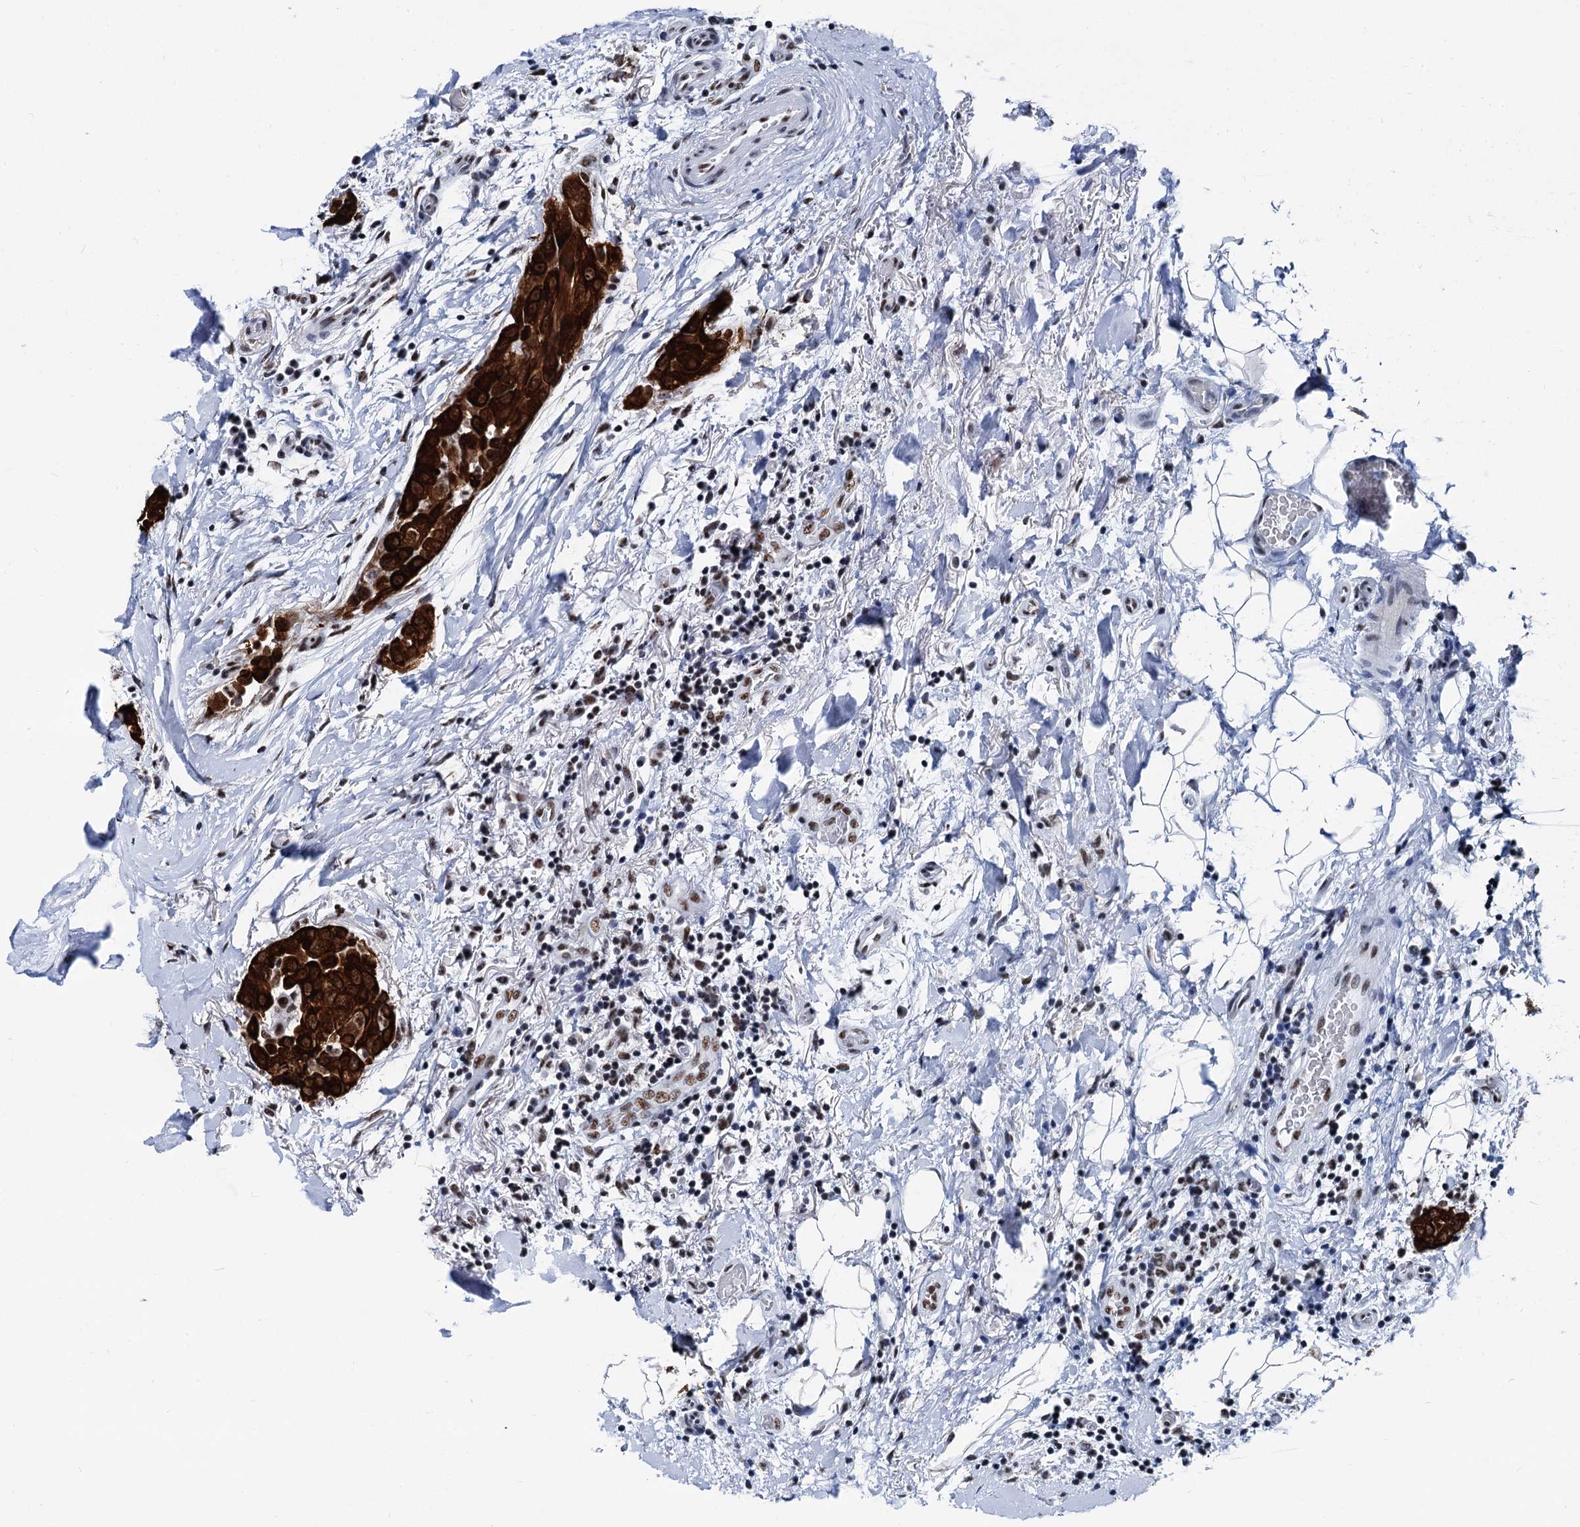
{"staining": {"intensity": "strong", "quantity": ">75%", "location": "cytoplasmic/membranous,nuclear"}, "tissue": "thyroid cancer", "cell_type": "Tumor cells", "image_type": "cancer", "snomed": [{"axis": "morphology", "description": "Papillary adenocarcinoma, NOS"}, {"axis": "topography", "description": "Thyroid gland"}], "caption": "This image shows immunohistochemistry (IHC) staining of thyroid cancer, with high strong cytoplasmic/membranous and nuclear staining in approximately >75% of tumor cells.", "gene": "DDX23", "patient": {"sex": "male", "age": 33}}